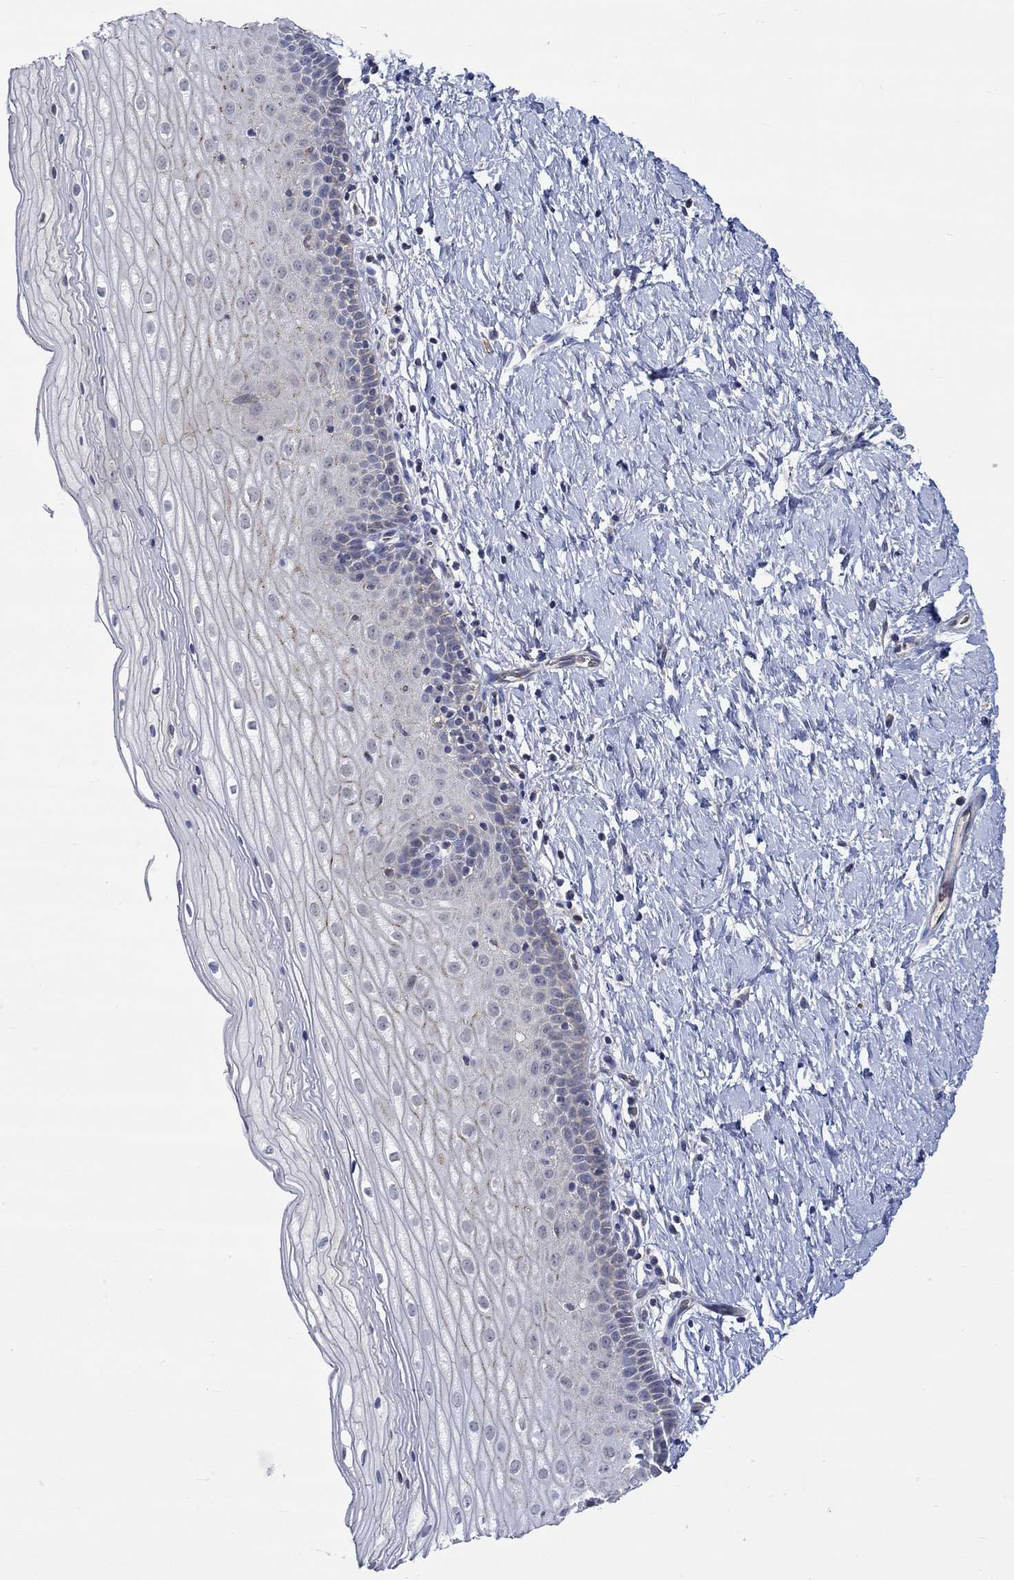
{"staining": {"intensity": "moderate", "quantity": "<25%", "location": "cytoplasmic/membranous"}, "tissue": "cervix", "cell_type": "Squamous epithelial cells", "image_type": "normal", "snomed": [{"axis": "morphology", "description": "Normal tissue, NOS"}, {"axis": "topography", "description": "Cervix"}], "caption": "Cervix stained for a protein demonstrates moderate cytoplasmic/membranous positivity in squamous epithelial cells. (IHC, brightfield microscopy, high magnification).", "gene": "WASF1", "patient": {"sex": "female", "age": 37}}